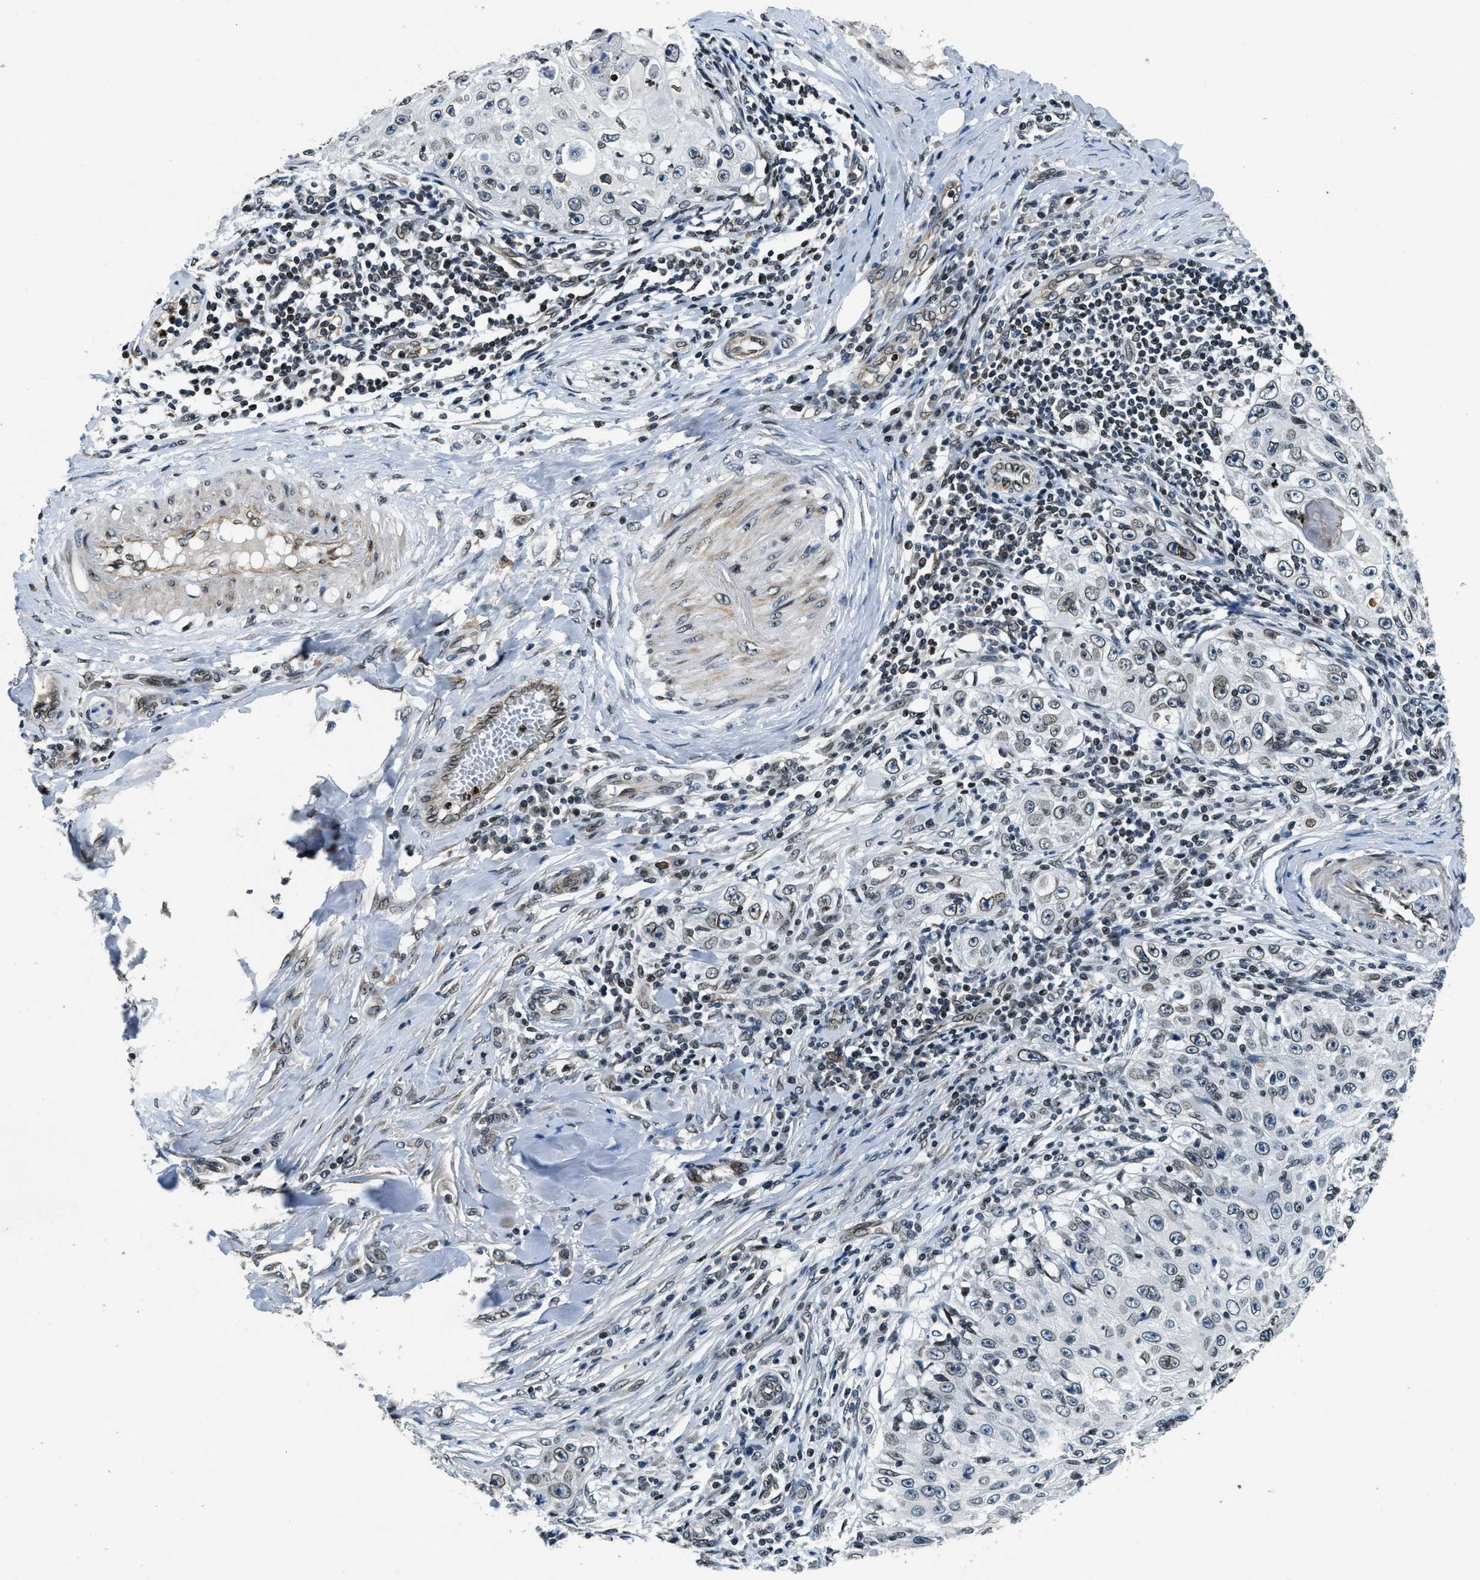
{"staining": {"intensity": "weak", "quantity": "25%-75%", "location": "cytoplasmic/membranous,nuclear"}, "tissue": "skin cancer", "cell_type": "Tumor cells", "image_type": "cancer", "snomed": [{"axis": "morphology", "description": "Squamous cell carcinoma, NOS"}, {"axis": "topography", "description": "Skin"}], "caption": "Skin cancer (squamous cell carcinoma) tissue demonstrates weak cytoplasmic/membranous and nuclear expression in approximately 25%-75% of tumor cells", "gene": "ZC3HC1", "patient": {"sex": "male", "age": 86}}